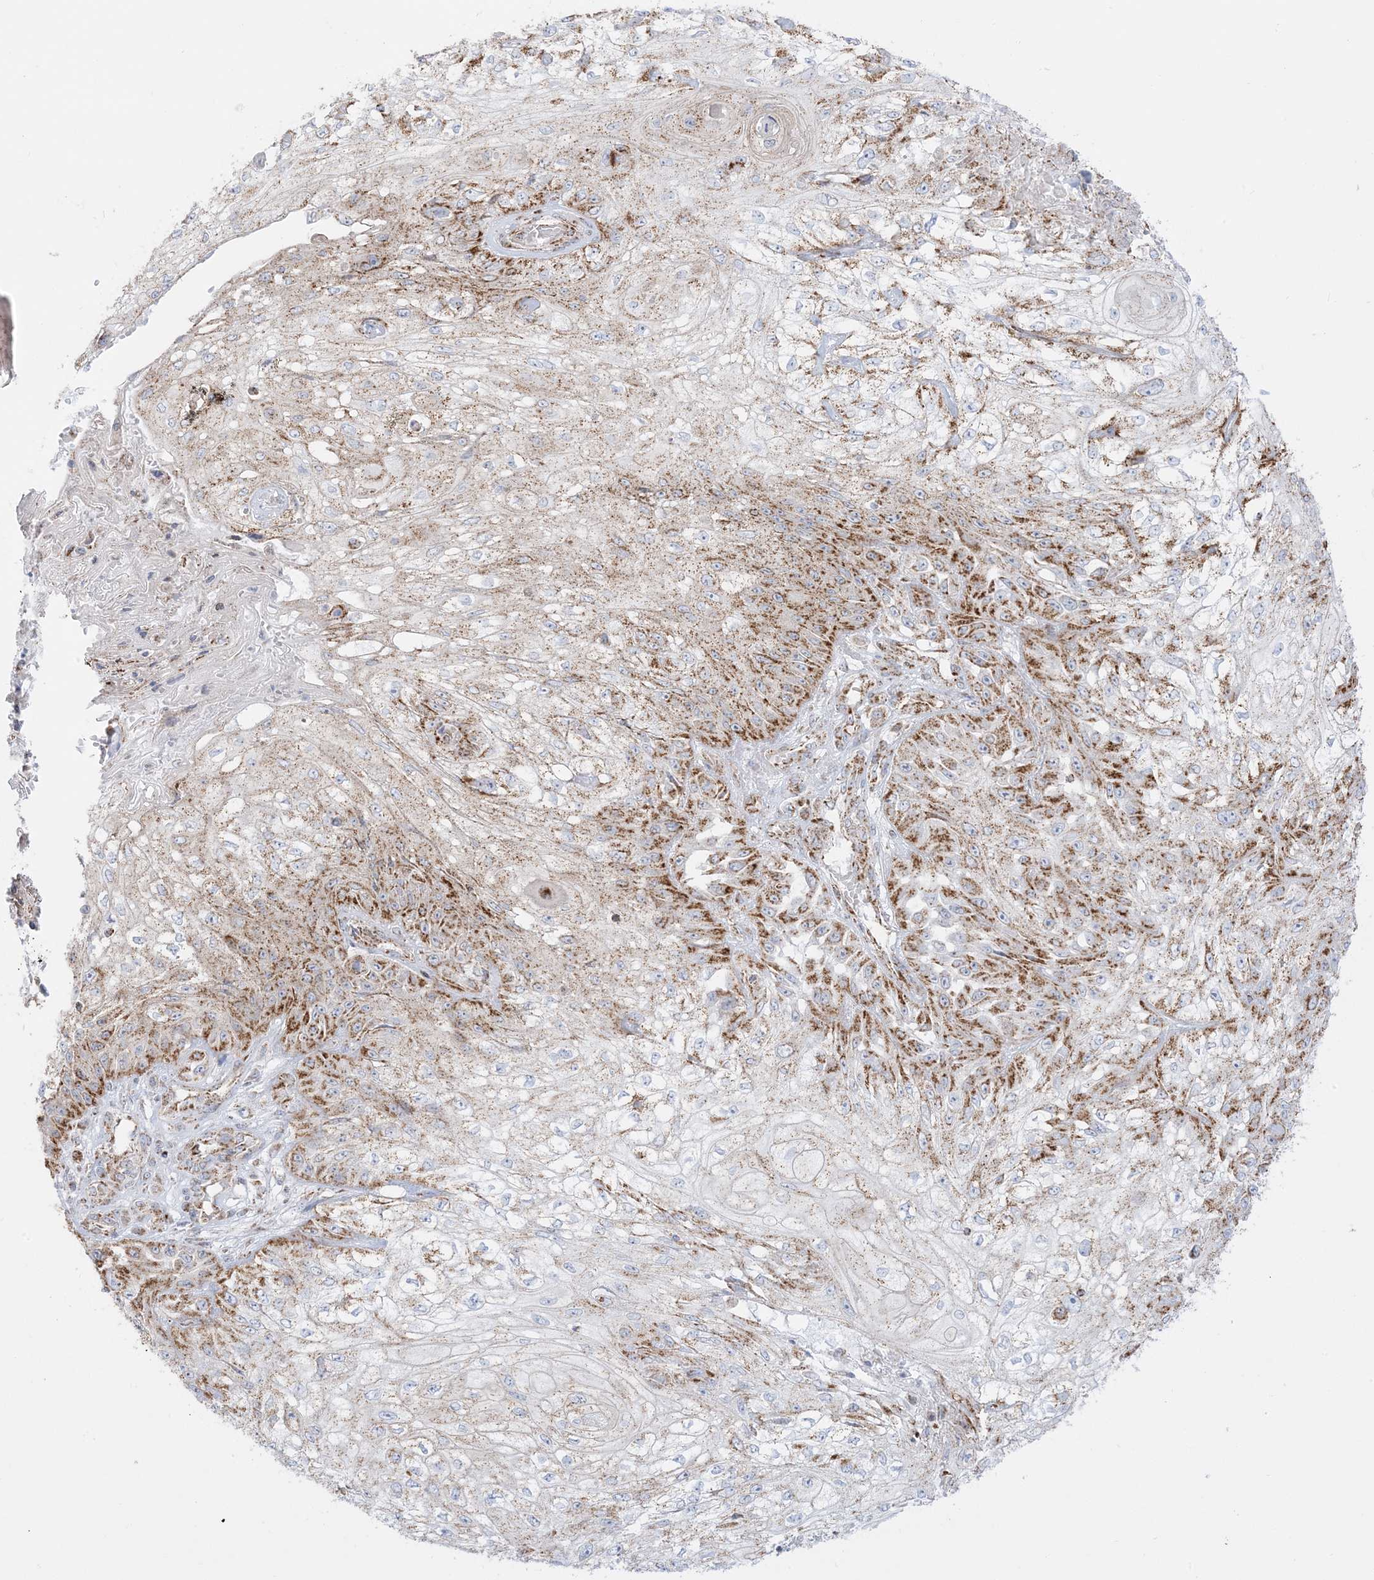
{"staining": {"intensity": "moderate", "quantity": ">75%", "location": "cytoplasmic/membranous"}, "tissue": "skin cancer", "cell_type": "Tumor cells", "image_type": "cancer", "snomed": [{"axis": "morphology", "description": "Squamous cell carcinoma, NOS"}, {"axis": "morphology", "description": "Squamous cell carcinoma, metastatic, NOS"}, {"axis": "topography", "description": "Skin"}, {"axis": "topography", "description": "Lymph node"}], "caption": "High-power microscopy captured an IHC image of squamous cell carcinoma (skin), revealing moderate cytoplasmic/membranous positivity in approximately >75% of tumor cells.", "gene": "MRPS36", "patient": {"sex": "male", "age": 75}}